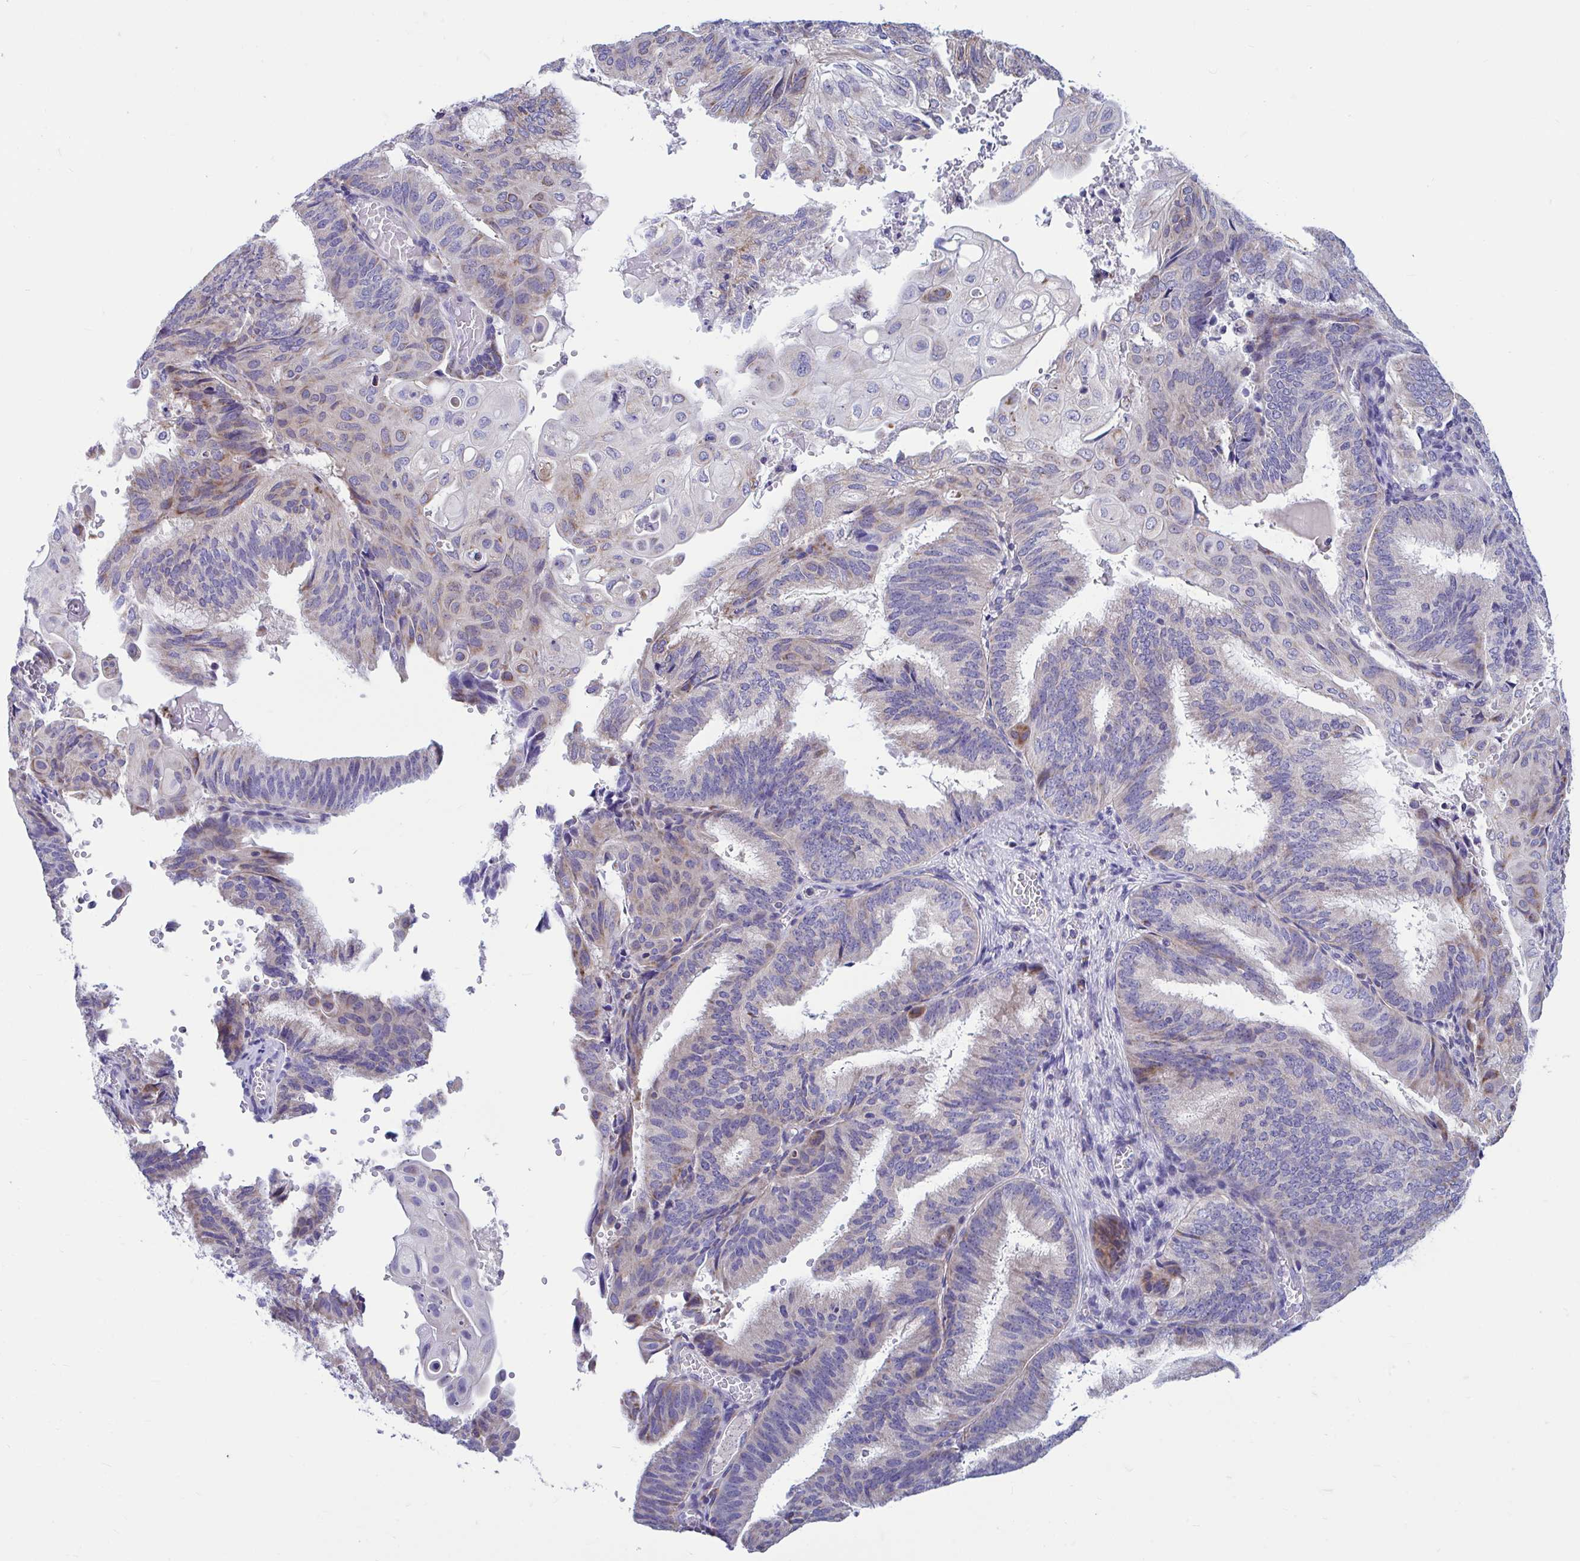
{"staining": {"intensity": "weak", "quantity": "25%-75%", "location": "cytoplasmic/membranous"}, "tissue": "endometrial cancer", "cell_type": "Tumor cells", "image_type": "cancer", "snomed": [{"axis": "morphology", "description": "Adenocarcinoma, NOS"}, {"axis": "topography", "description": "Endometrium"}], "caption": "A micrograph of human endometrial cancer (adenocarcinoma) stained for a protein reveals weak cytoplasmic/membranous brown staining in tumor cells.", "gene": "OR13A1", "patient": {"sex": "female", "age": 49}}